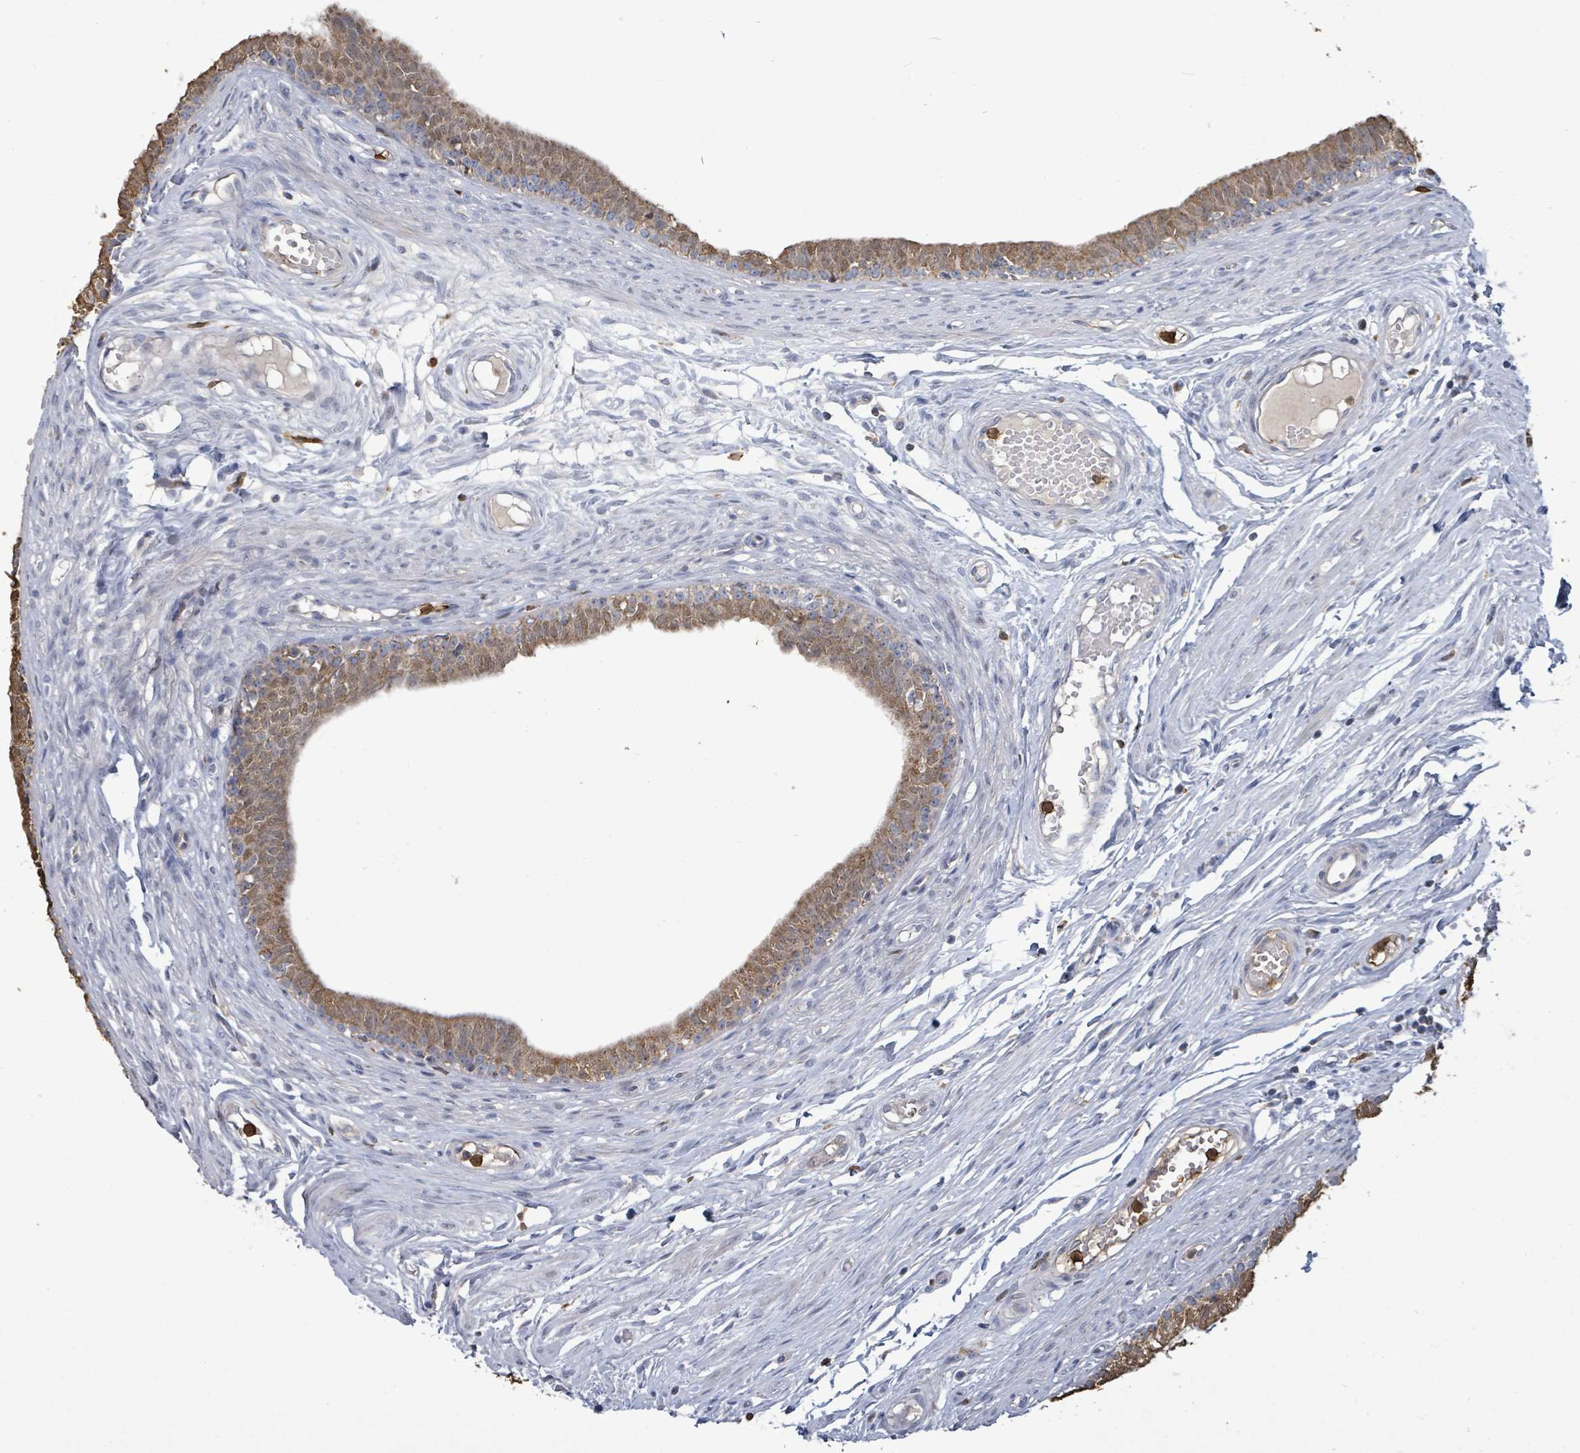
{"staining": {"intensity": "moderate", "quantity": "<25%", "location": "cytoplasmic/membranous"}, "tissue": "epididymis", "cell_type": "Glandular cells", "image_type": "normal", "snomed": [{"axis": "morphology", "description": "Normal tissue, NOS"}, {"axis": "topography", "description": "Epididymis, spermatic cord, NOS"}], "caption": "This micrograph demonstrates benign epididymis stained with IHC to label a protein in brown. The cytoplasmic/membranous of glandular cells show moderate positivity for the protein. Nuclei are counter-stained blue.", "gene": "FAM210A", "patient": {"sex": "male", "age": 22}}